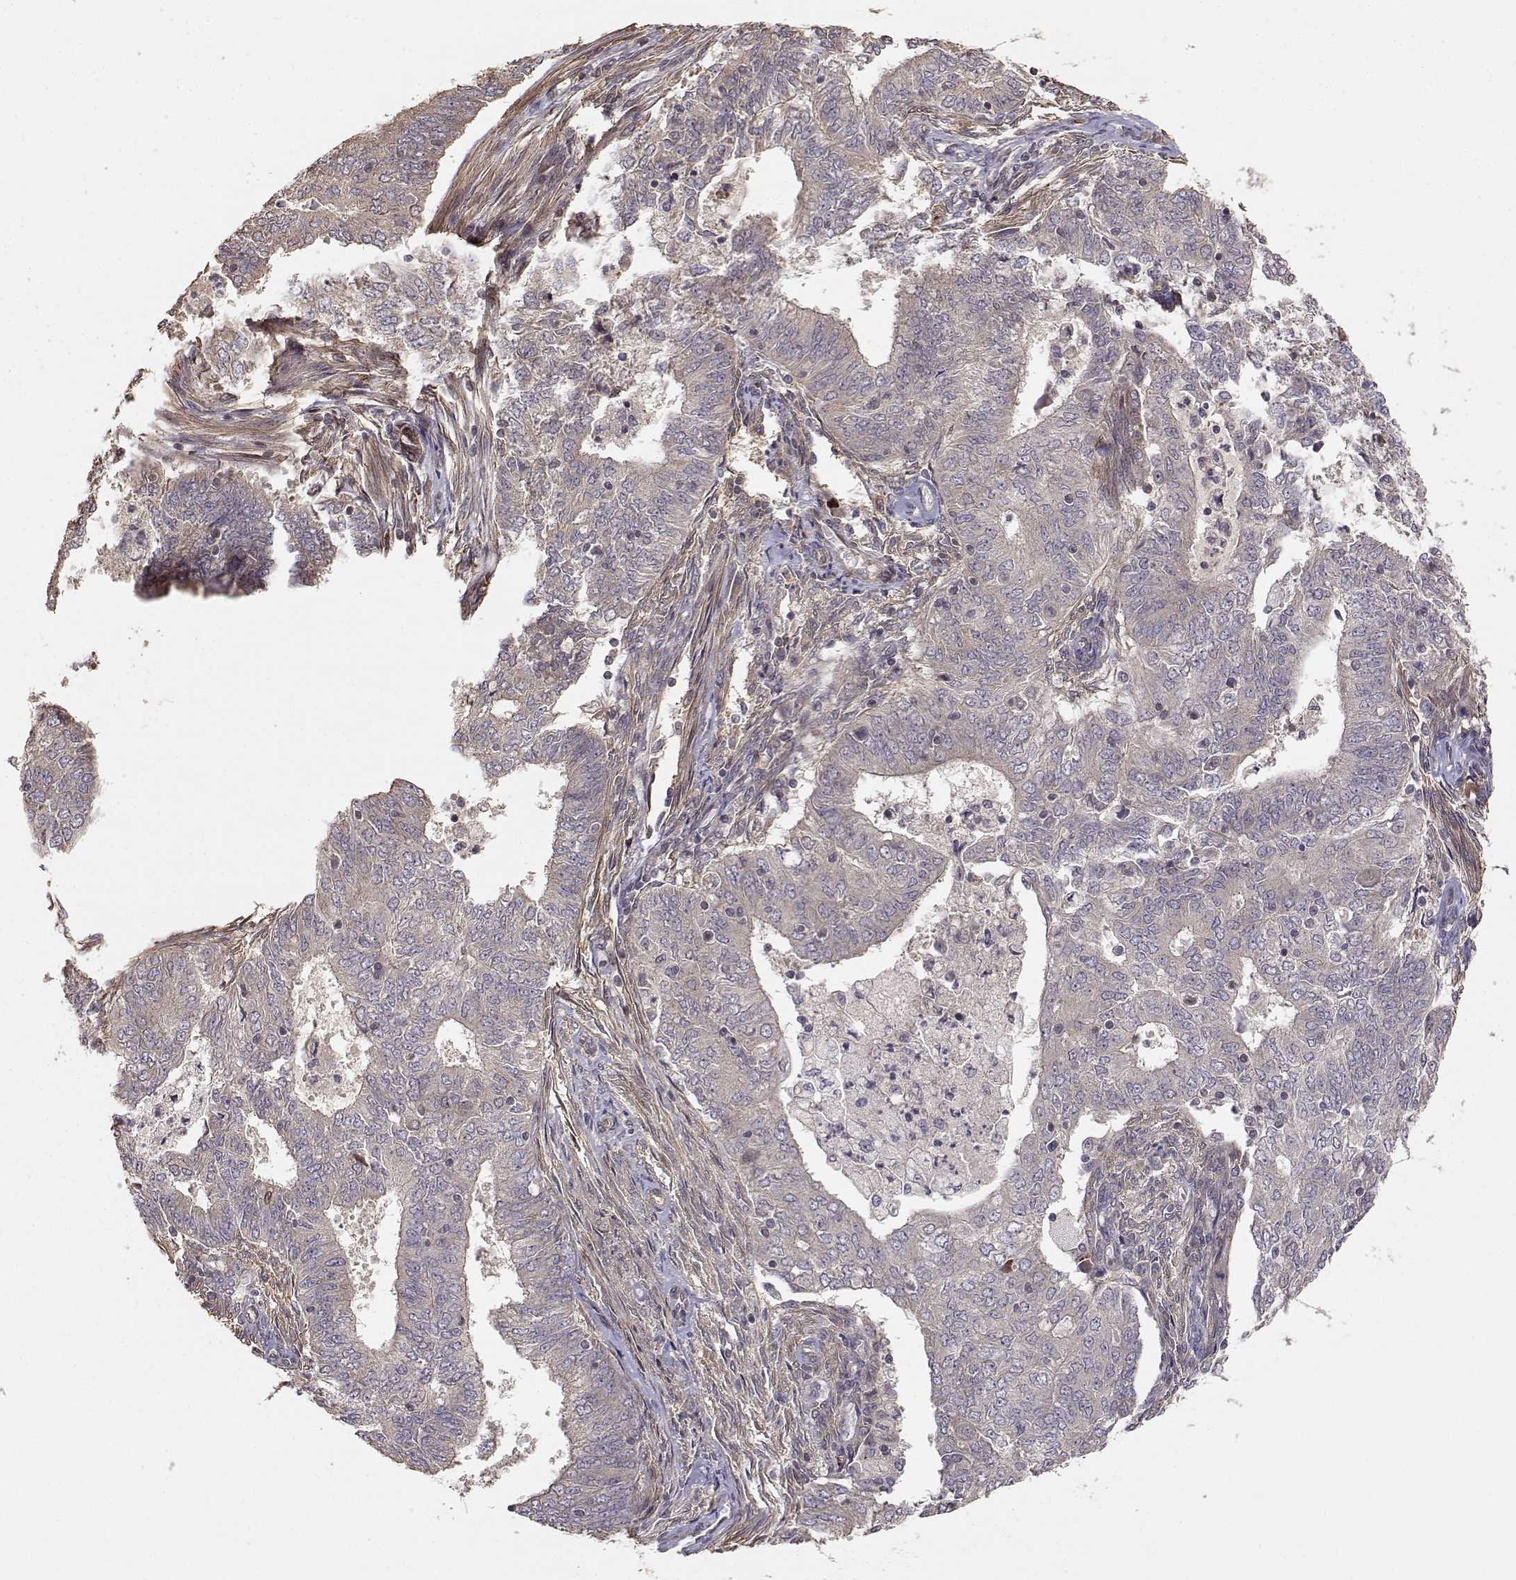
{"staining": {"intensity": "weak", "quantity": "25%-75%", "location": "cytoplasmic/membranous"}, "tissue": "endometrial cancer", "cell_type": "Tumor cells", "image_type": "cancer", "snomed": [{"axis": "morphology", "description": "Adenocarcinoma, NOS"}, {"axis": "topography", "description": "Endometrium"}], "caption": "Protein expression by immunohistochemistry (IHC) demonstrates weak cytoplasmic/membranous expression in about 25%-75% of tumor cells in endometrial cancer (adenocarcinoma).", "gene": "PICK1", "patient": {"sex": "female", "age": 62}}